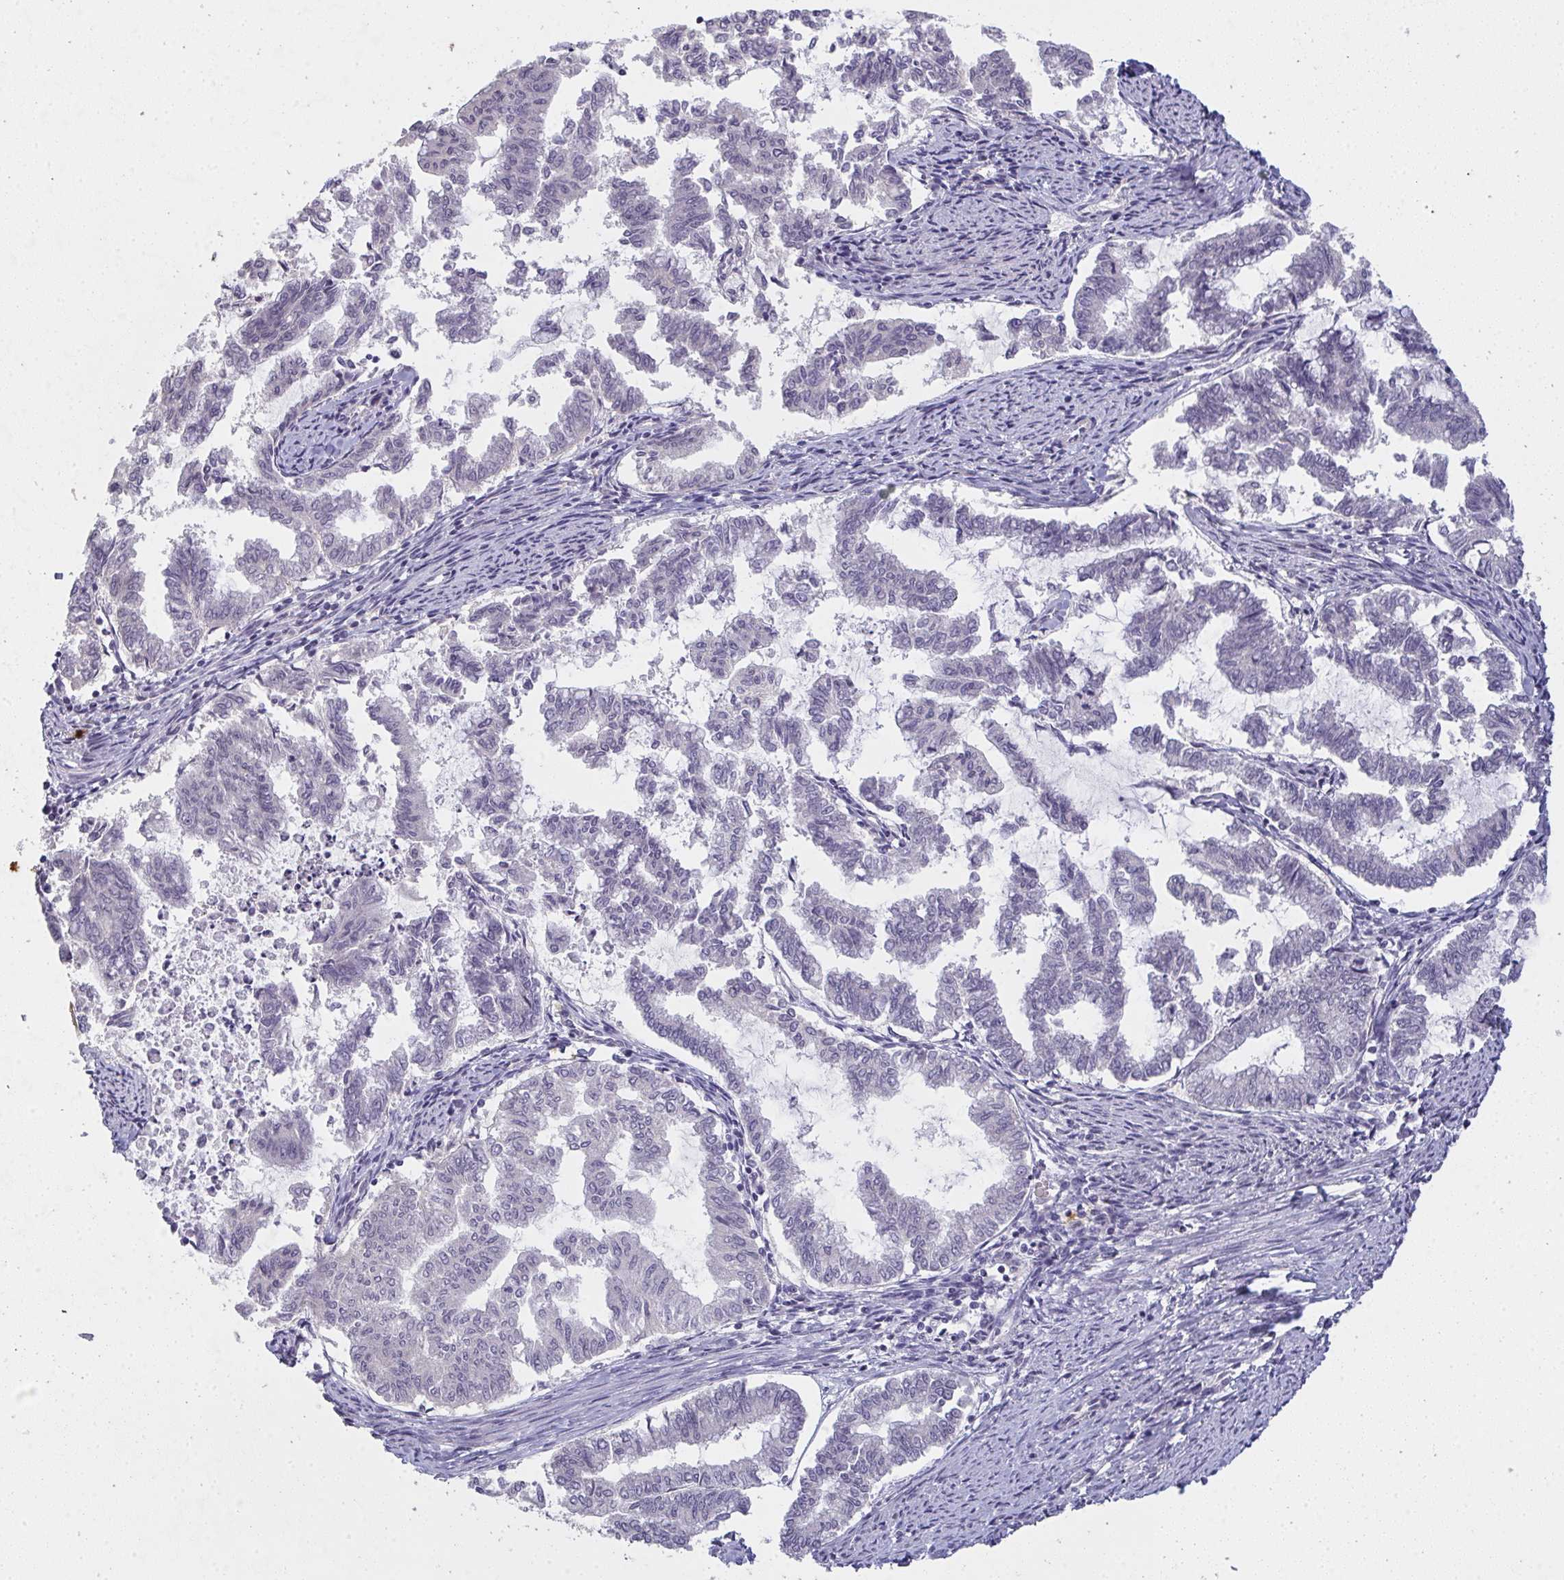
{"staining": {"intensity": "negative", "quantity": "none", "location": "none"}, "tissue": "endometrial cancer", "cell_type": "Tumor cells", "image_type": "cancer", "snomed": [{"axis": "morphology", "description": "Adenocarcinoma, NOS"}, {"axis": "topography", "description": "Endometrium"}], "caption": "Photomicrograph shows no significant protein positivity in tumor cells of endometrial cancer.", "gene": "TMEM219", "patient": {"sex": "female", "age": 79}}